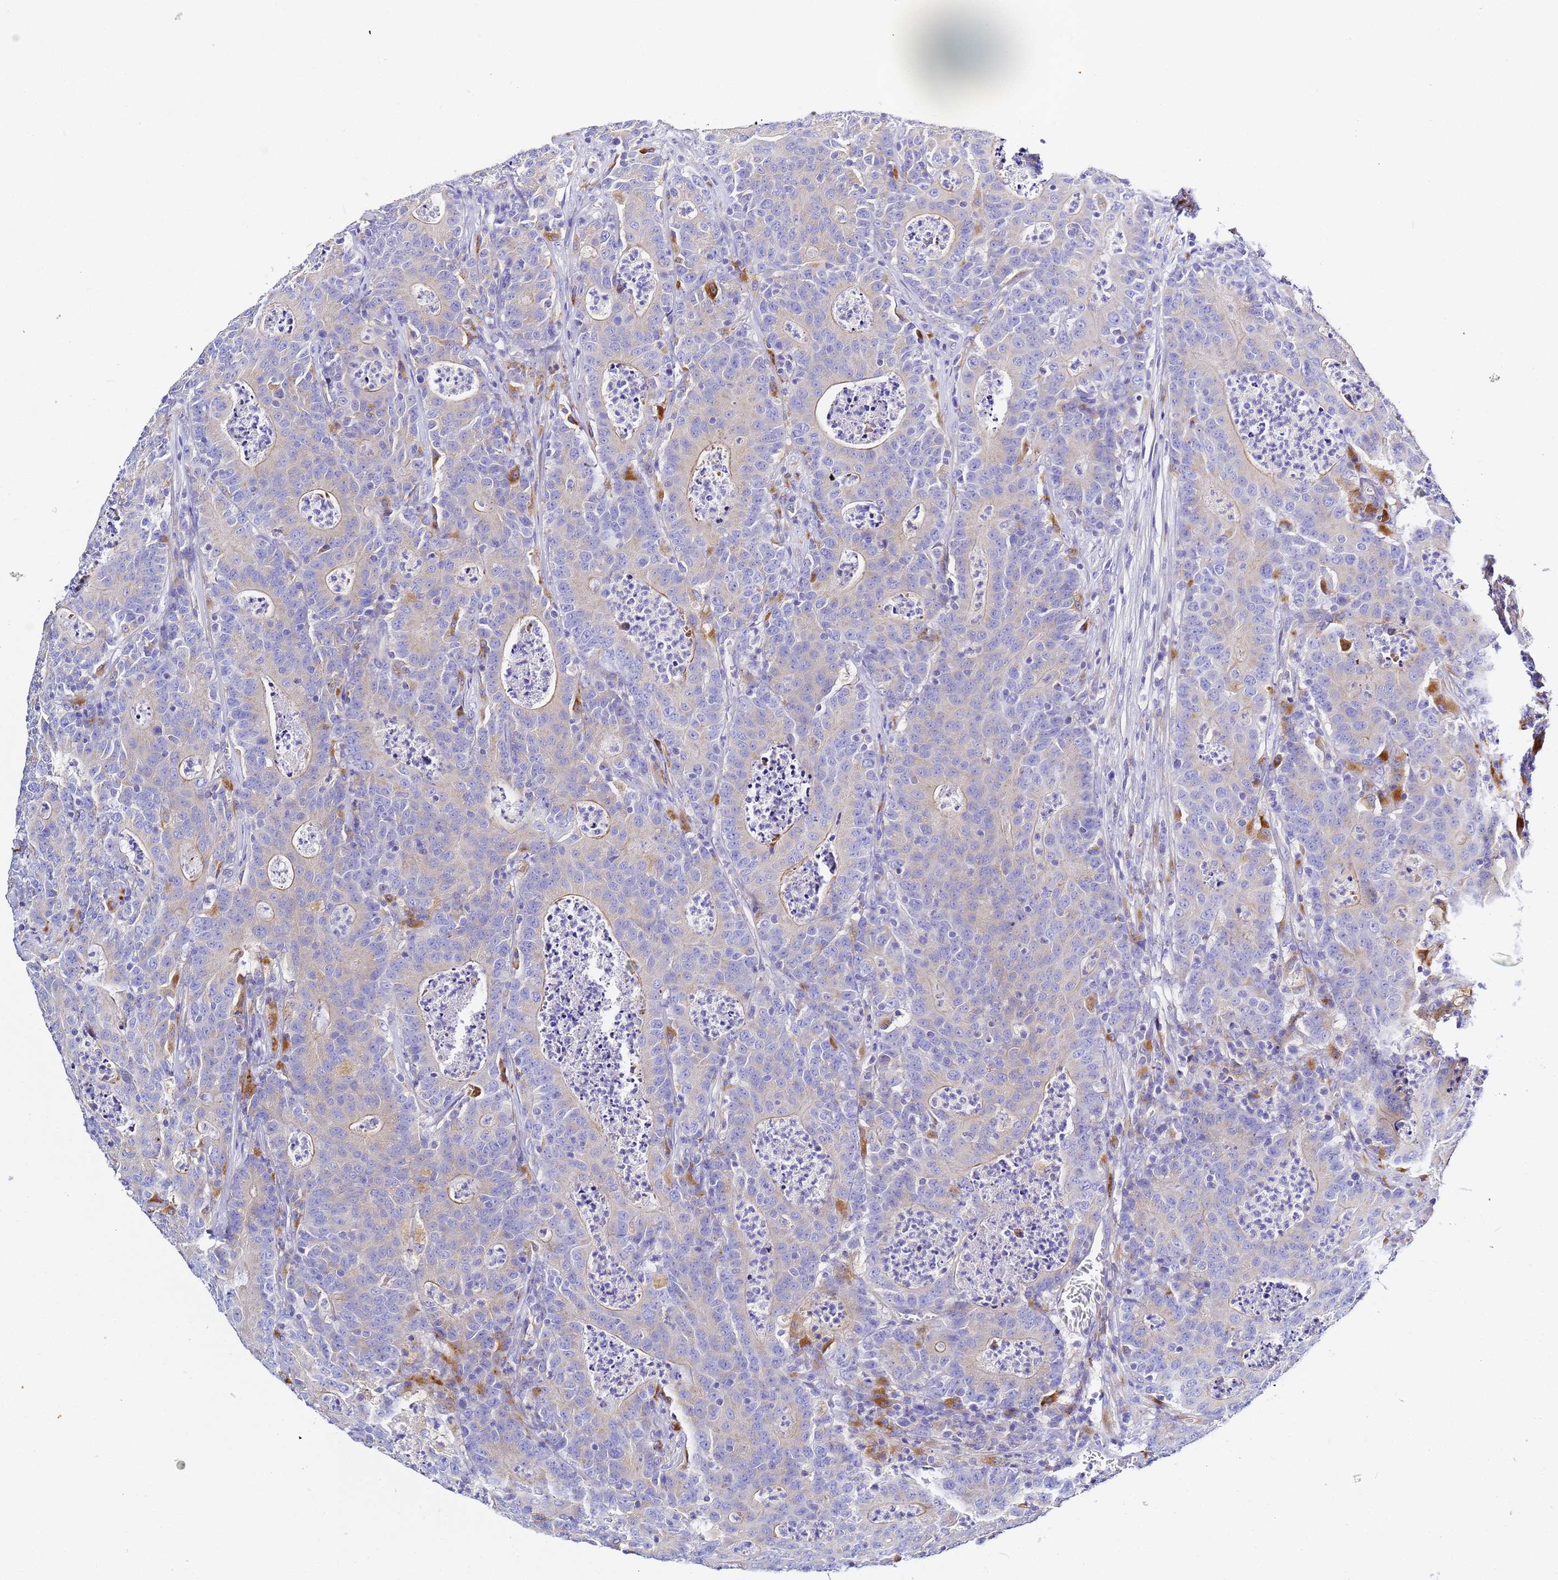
{"staining": {"intensity": "moderate", "quantity": "<25%", "location": "cytoplasmic/membranous"}, "tissue": "colorectal cancer", "cell_type": "Tumor cells", "image_type": "cancer", "snomed": [{"axis": "morphology", "description": "Adenocarcinoma, NOS"}, {"axis": "topography", "description": "Colon"}], "caption": "Immunohistochemistry (DAB) staining of human colorectal cancer (adenocarcinoma) displays moderate cytoplasmic/membranous protein positivity in approximately <25% of tumor cells.", "gene": "VTI1B", "patient": {"sex": "male", "age": 83}}